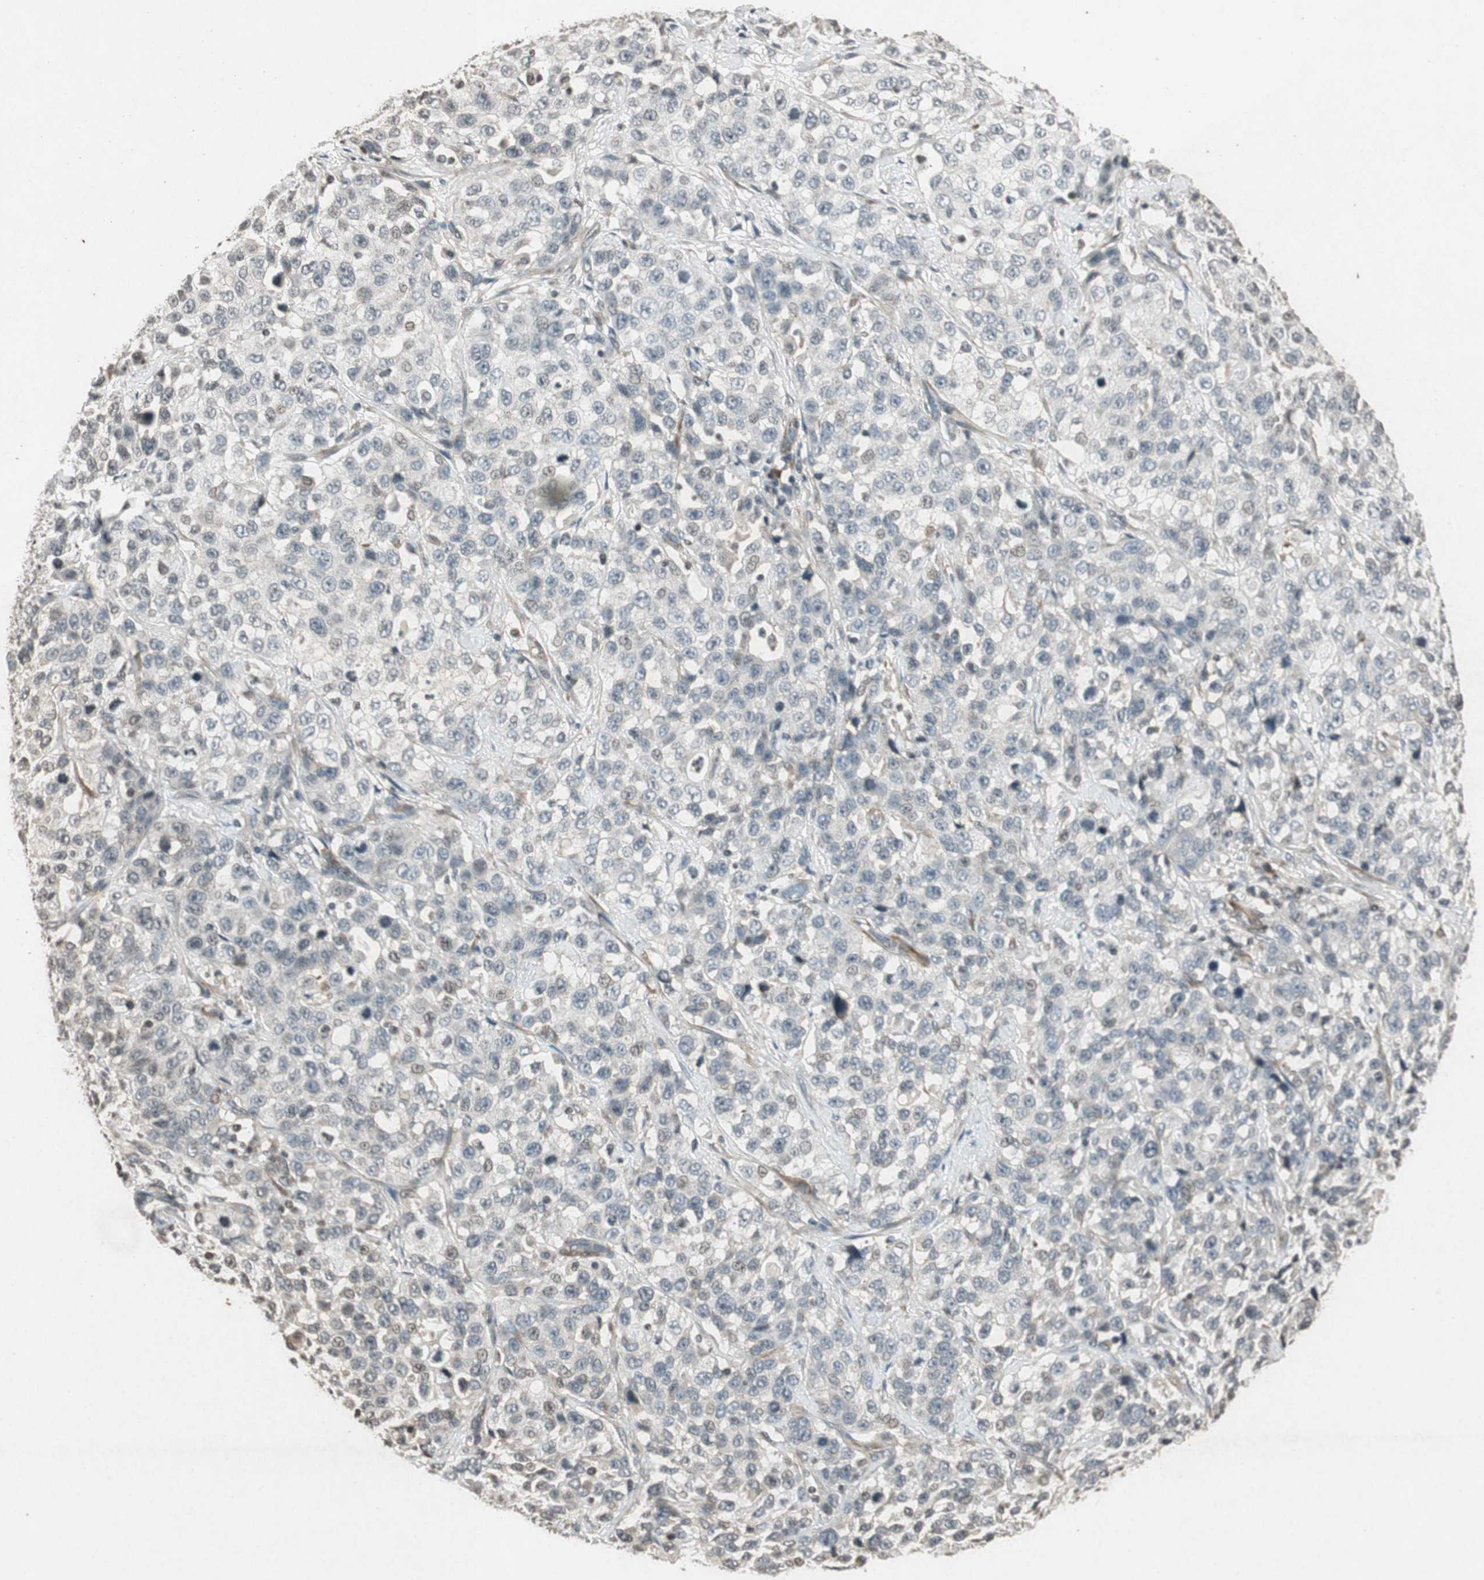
{"staining": {"intensity": "negative", "quantity": "none", "location": "none"}, "tissue": "stomach cancer", "cell_type": "Tumor cells", "image_type": "cancer", "snomed": [{"axis": "morphology", "description": "Normal tissue, NOS"}, {"axis": "morphology", "description": "Adenocarcinoma, NOS"}, {"axis": "topography", "description": "Stomach"}], "caption": "This photomicrograph is of adenocarcinoma (stomach) stained with immunohistochemistry to label a protein in brown with the nuclei are counter-stained blue. There is no staining in tumor cells.", "gene": "PRKG1", "patient": {"sex": "male", "age": 48}}